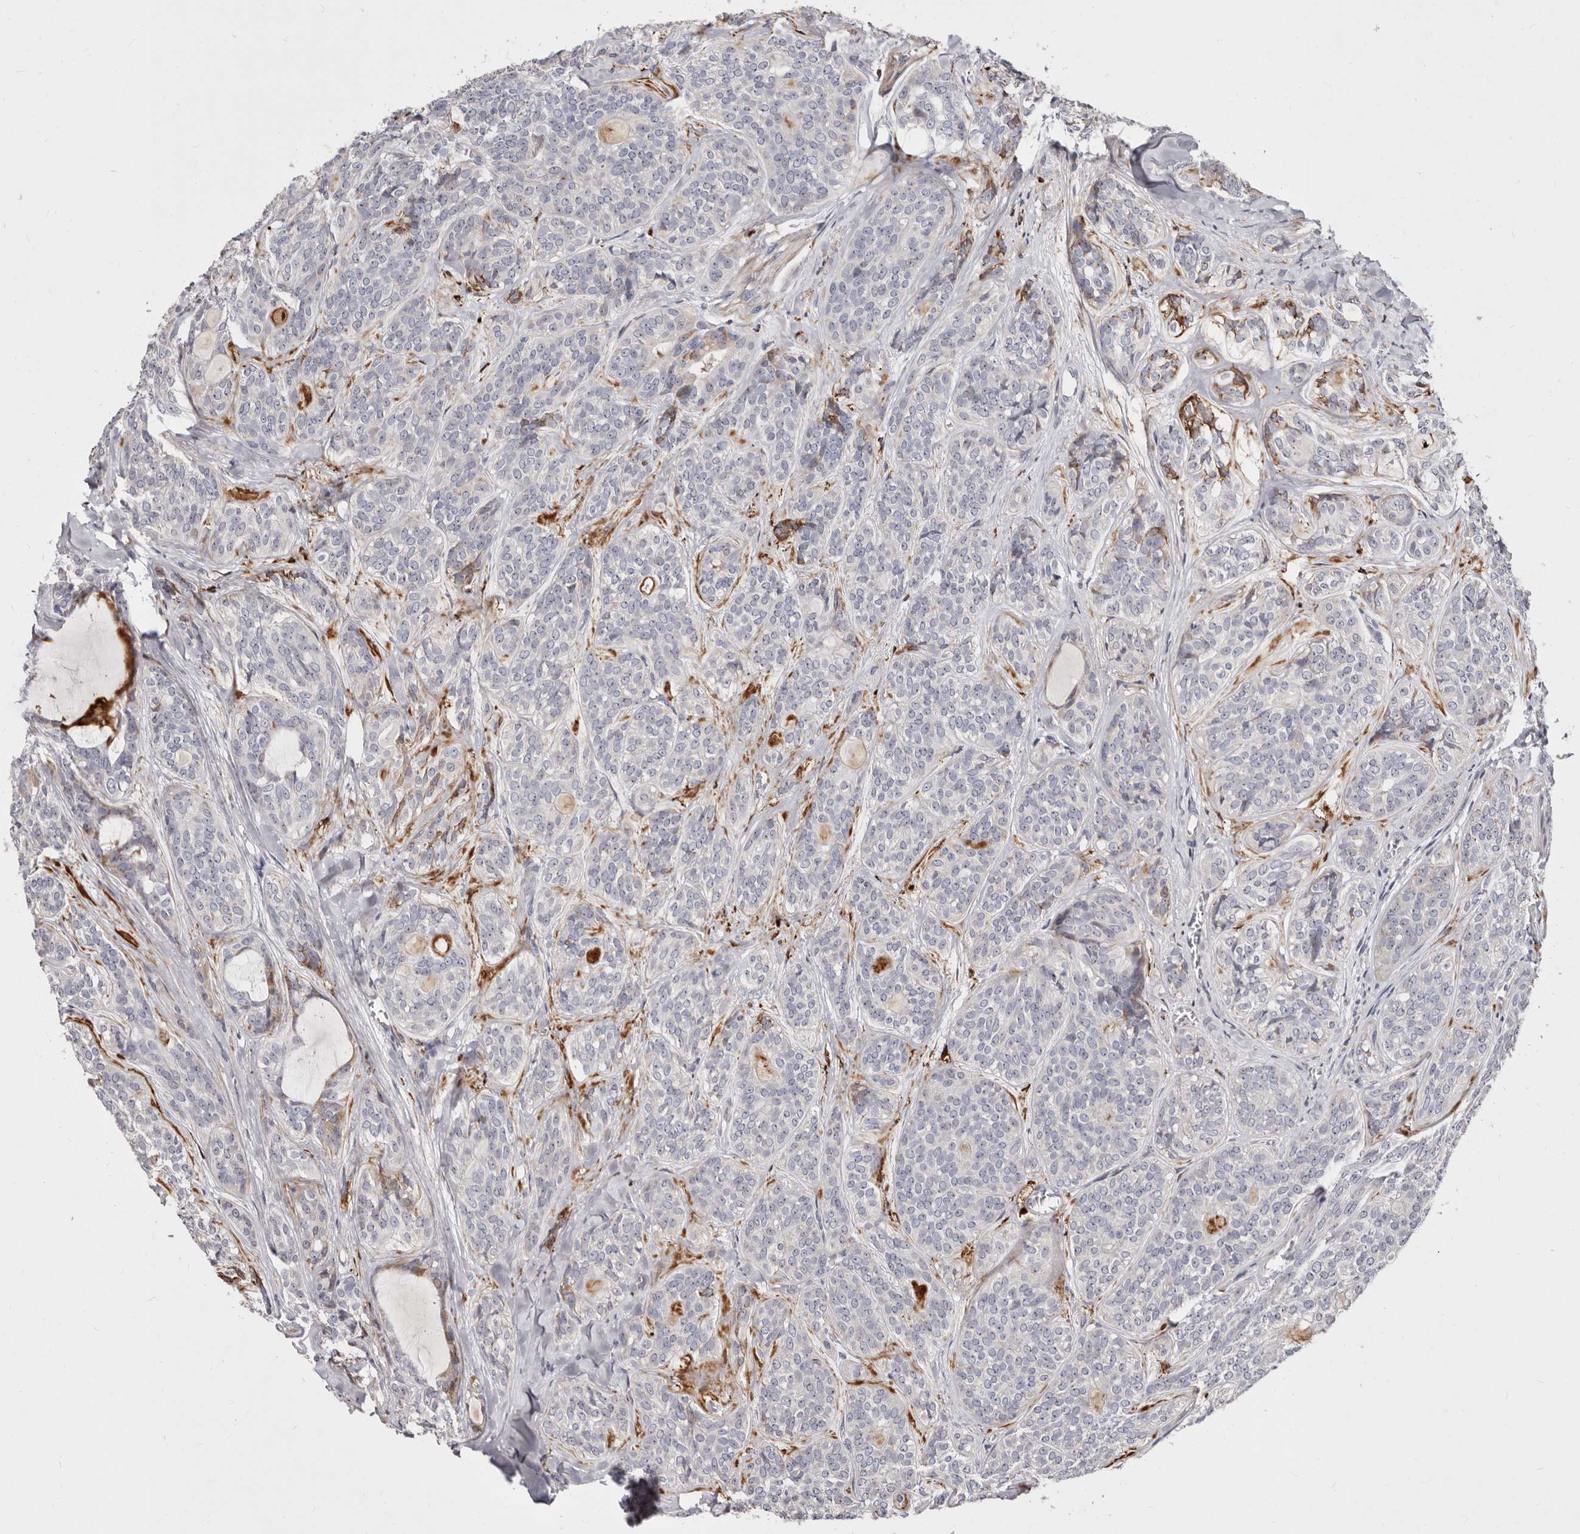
{"staining": {"intensity": "negative", "quantity": "none", "location": "none"}, "tissue": "head and neck cancer", "cell_type": "Tumor cells", "image_type": "cancer", "snomed": [{"axis": "morphology", "description": "Adenocarcinoma, NOS"}, {"axis": "topography", "description": "Head-Neck"}], "caption": "The histopathology image demonstrates no significant positivity in tumor cells of head and neck cancer.", "gene": "NUBPL", "patient": {"sex": "male", "age": 66}}